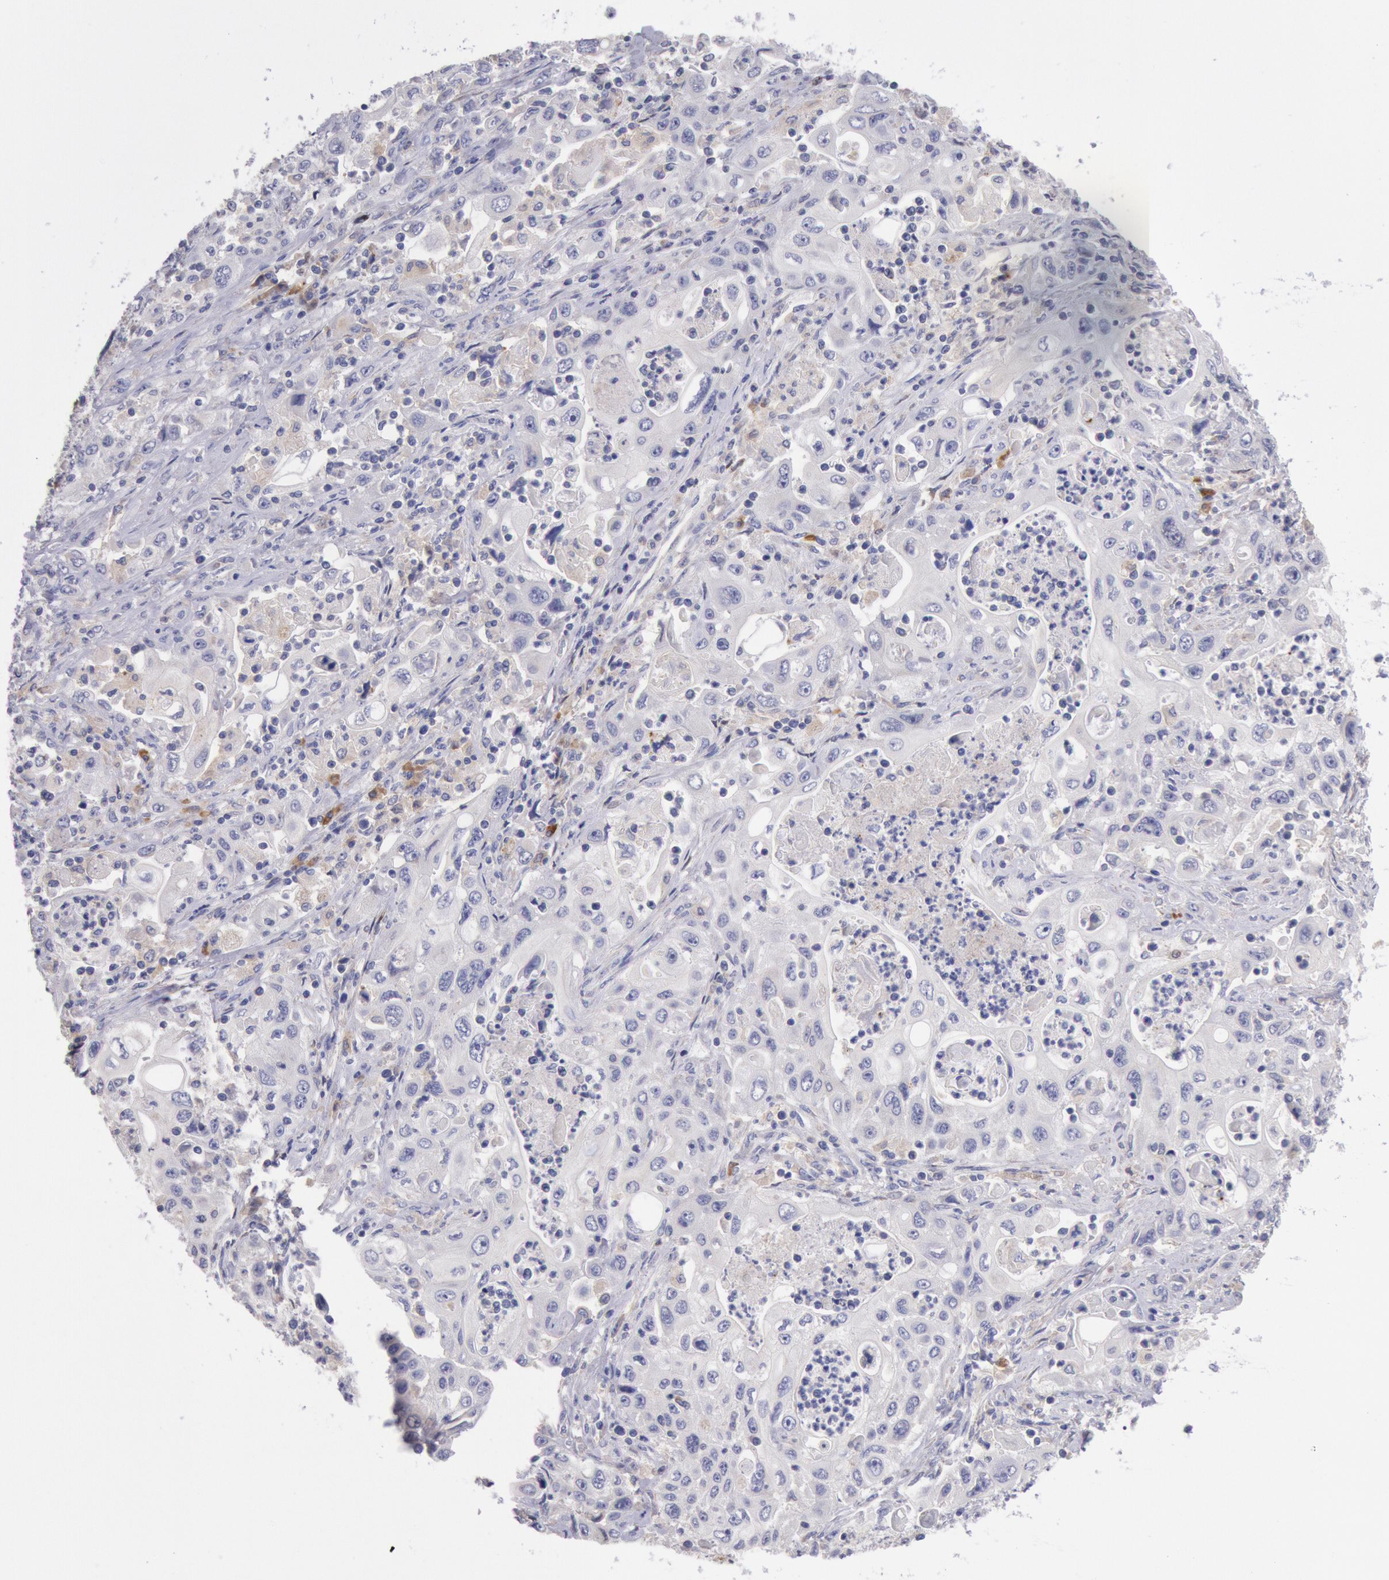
{"staining": {"intensity": "negative", "quantity": "none", "location": "none"}, "tissue": "pancreatic cancer", "cell_type": "Tumor cells", "image_type": "cancer", "snomed": [{"axis": "morphology", "description": "Adenocarcinoma, NOS"}, {"axis": "topography", "description": "Pancreas"}], "caption": "Human pancreatic cancer (adenocarcinoma) stained for a protein using IHC exhibits no expression in tumor cells.", "gene": "GAL3ST1", "patient": {"sex": "male", "age": 70}}